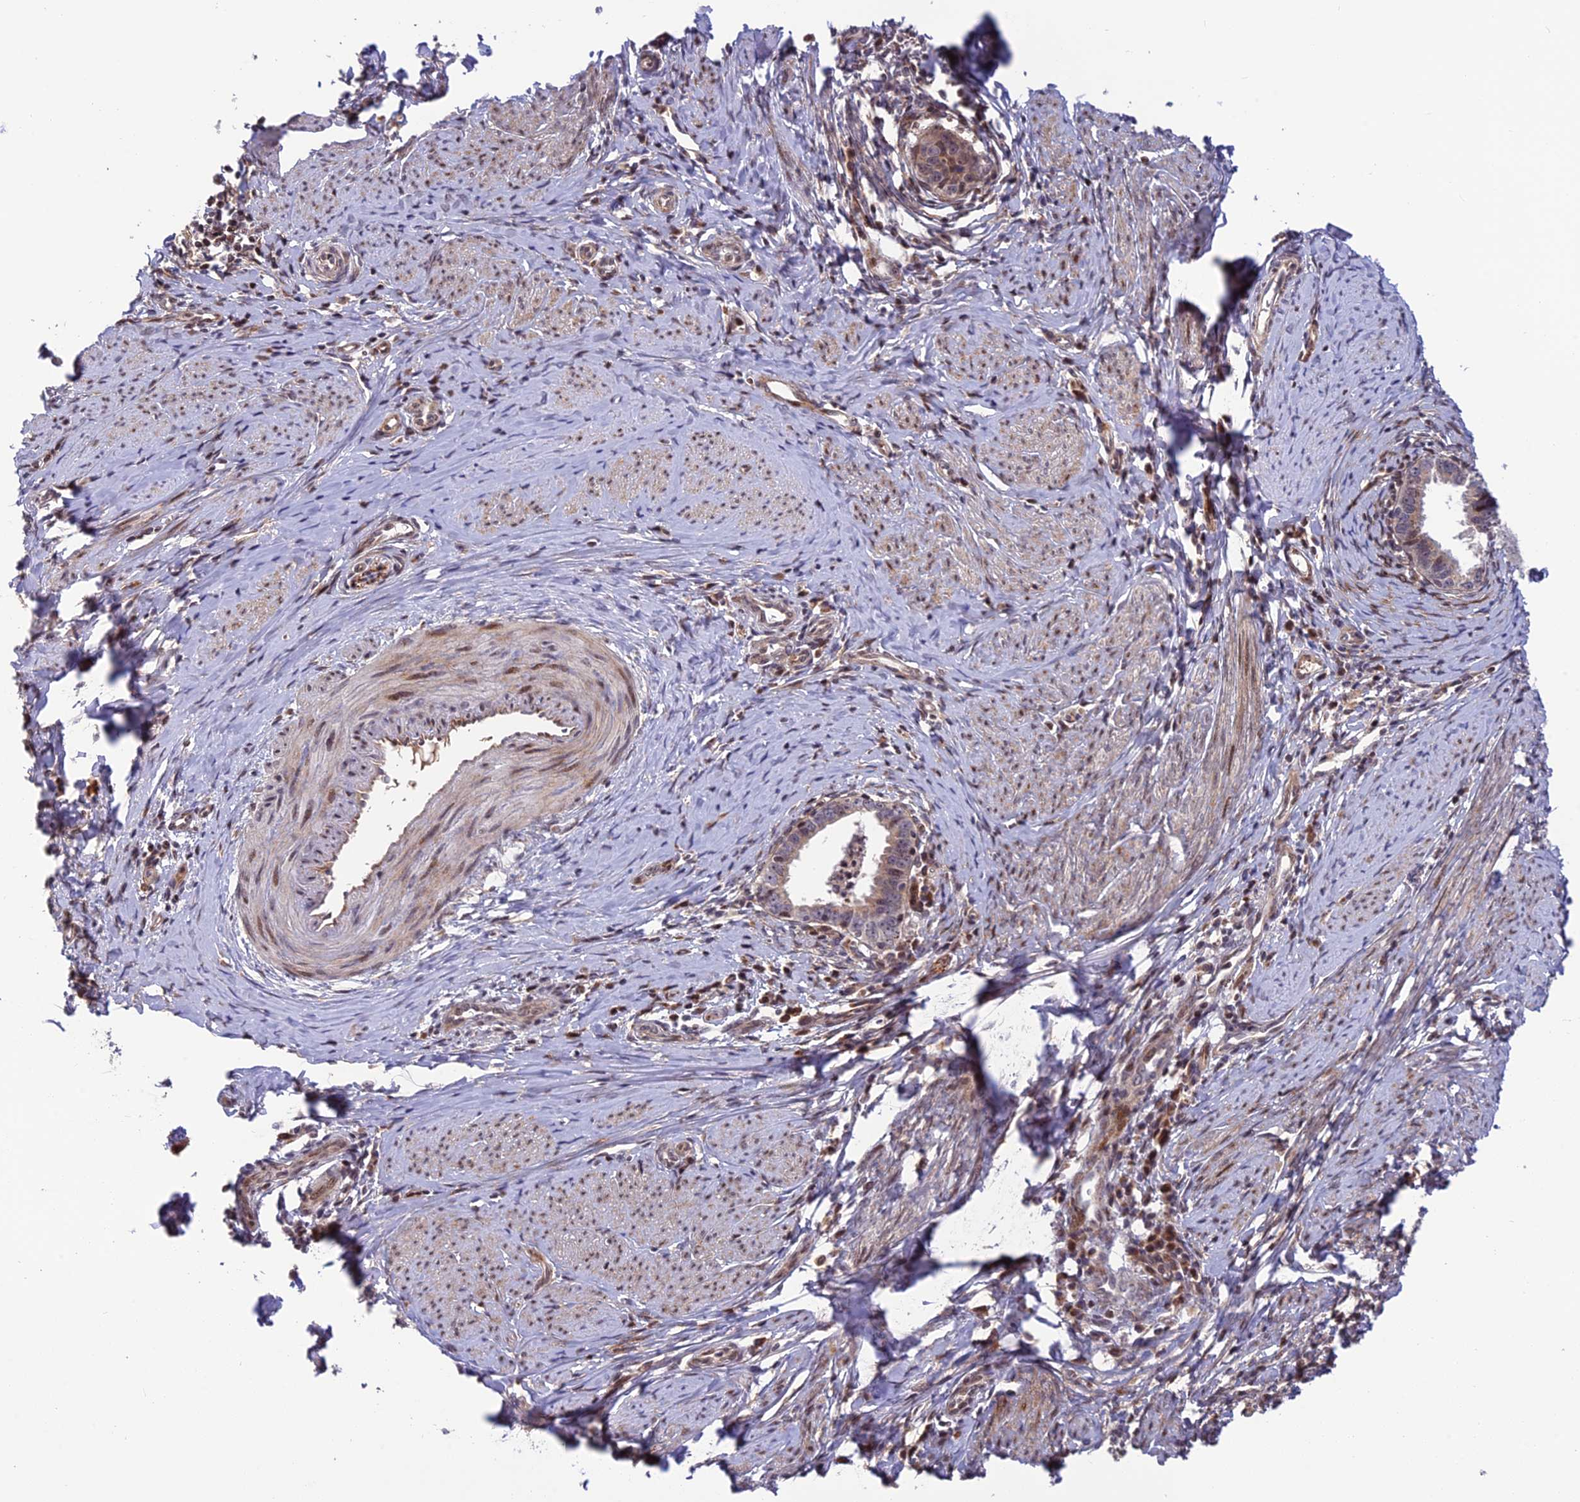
{"staining": {"intensity": "weak", "quantity": "<25%", "location": "cytoplasmic/membranous,nuclear"}, "tissue": "cervical cancer", "cell_type": "Tumor cells", "image_type": "cancer", "snomed": [{"axis": "morphology", "description": "Adenocarcinoma, NOS"}, {"axis": "topography", "description": "Cervix"}], "caption": "A photomicrograph of human adenocarcinoma (cervical) is negative for staining in tumor cells. (DAB IHC with hematoxylin counter stain).", "gene": "SMIM7", "patient": {"sex": "female", "age": 36}}